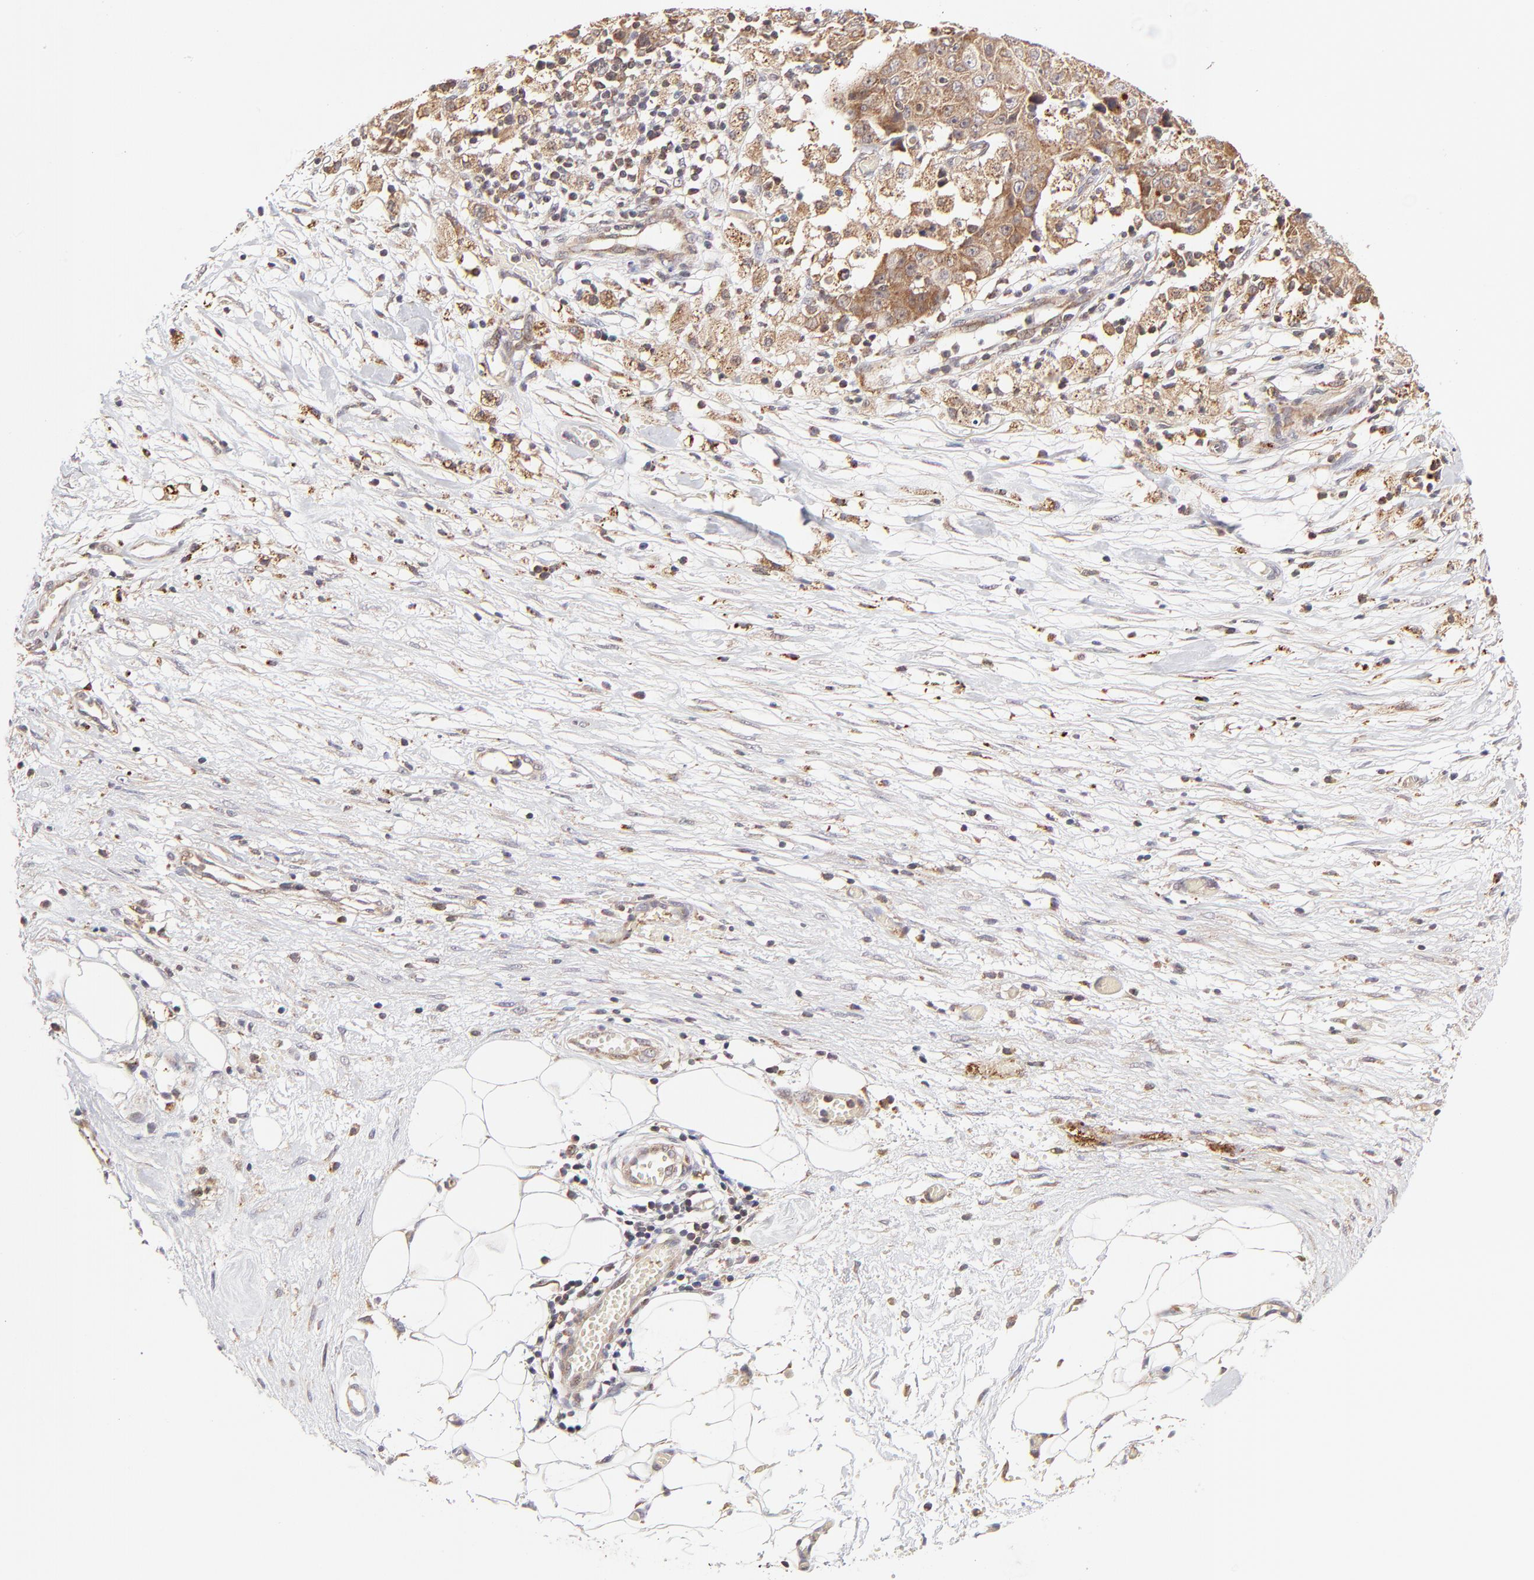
{"staining": {"intensity": "weak", "quantity": ">75%", "location": "cytoplasmic/membranous"}, "tissue": "ovarian cancer", "cell_type": "Tumor cells", "image_type": "cancer", "snomed": [{"axis": "morphology", "description": "Carcinoma, endometroid"}, {"axis": "topography", "description": "Ovary"}], "caption": "Immunohistochemical staining of human endometroid carcinoma (ovarian) exhibits weak cytoplasmic/membranous protein positivity in approximately >75% of tumor cells.", "gene": "MAP2K7", "patient": {"sex": "female", "age": 42}}